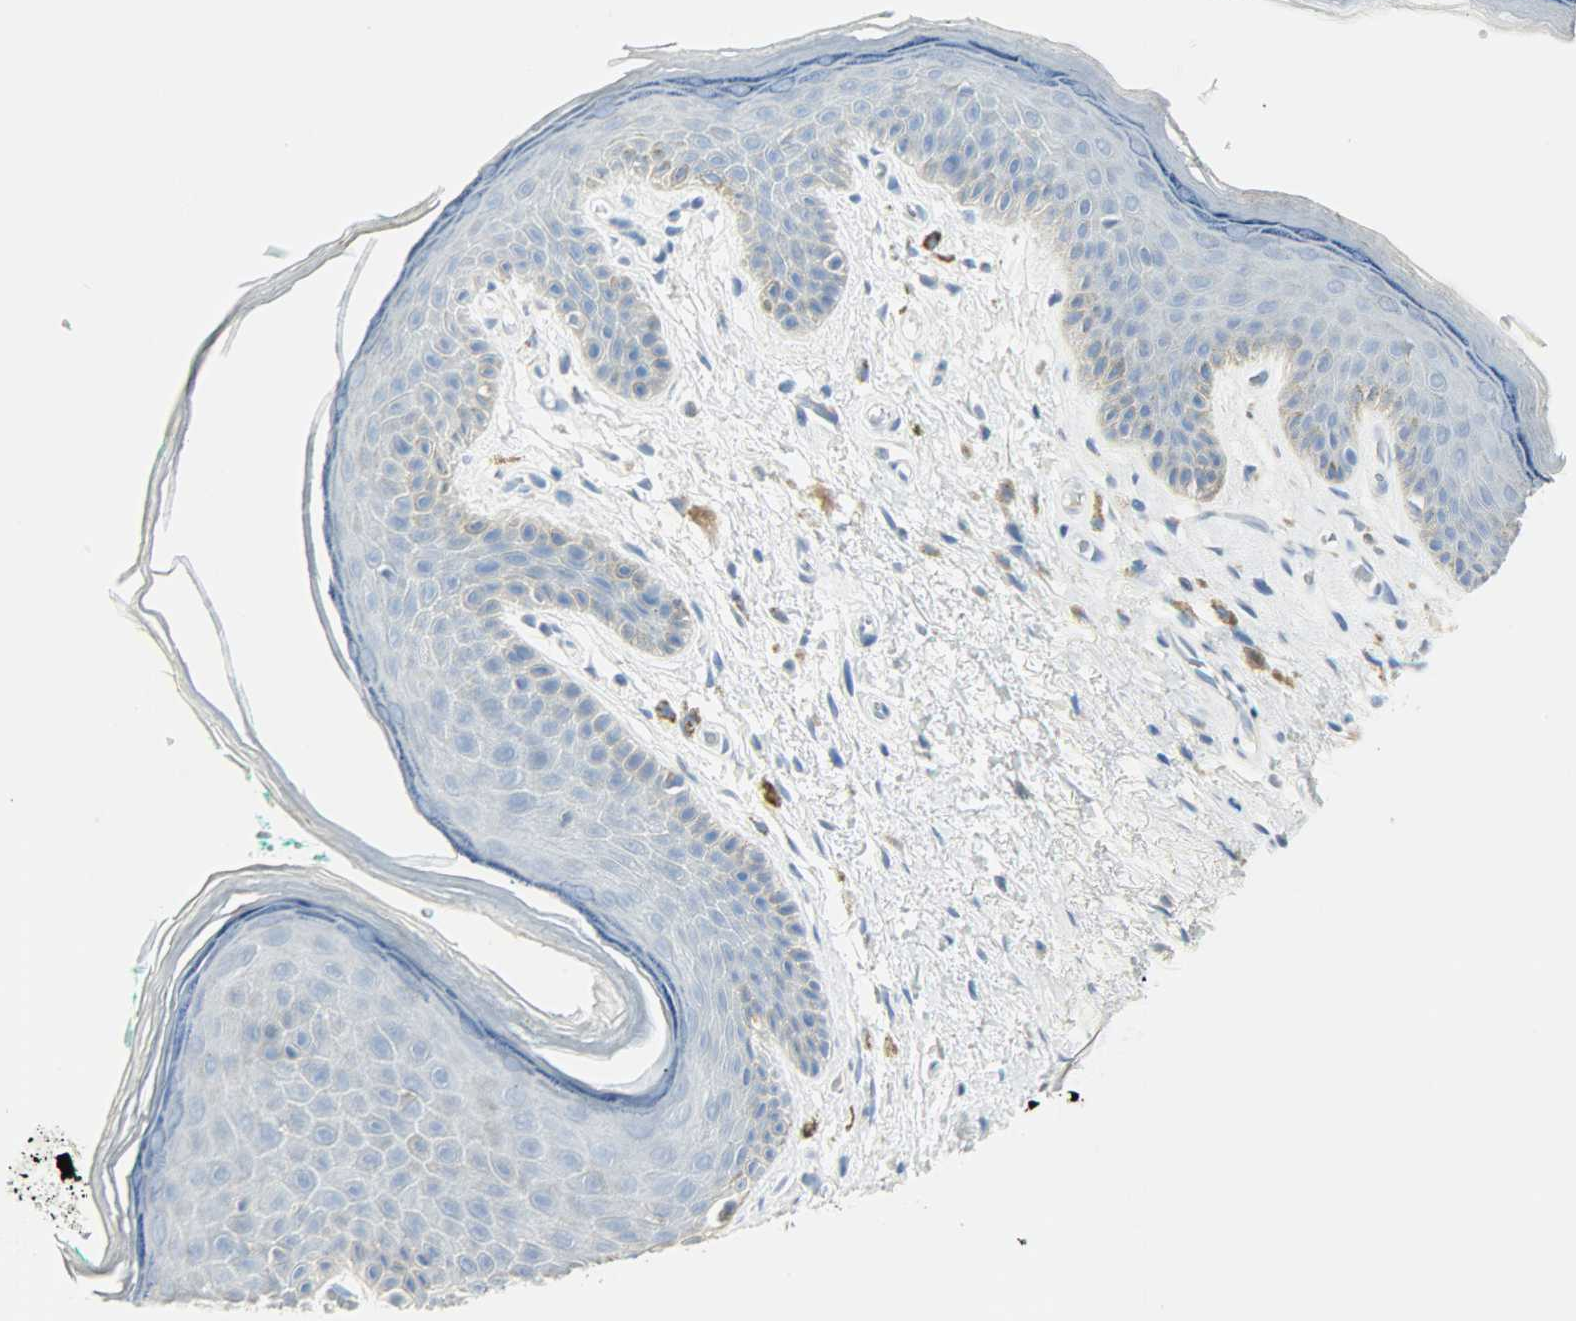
{"staining": {"intensity": "weak", "quantity": "<25%", "location": "cytoplasmic/membranous"}, "tissue": "skin", "cell_type": "Epidermal cells", "image_type": "normal", "snomed": [{"axis": "morphology", "description": "Normal tissue, NOS"}, {"axis": "topography", "description": "Anal"}], "caption": "Immunohistochemistry (IHC) of benign skin shows no expression in epidermal cells.", "gene": "PTPN6", "patient": {"sex": "male", "age": 74}}